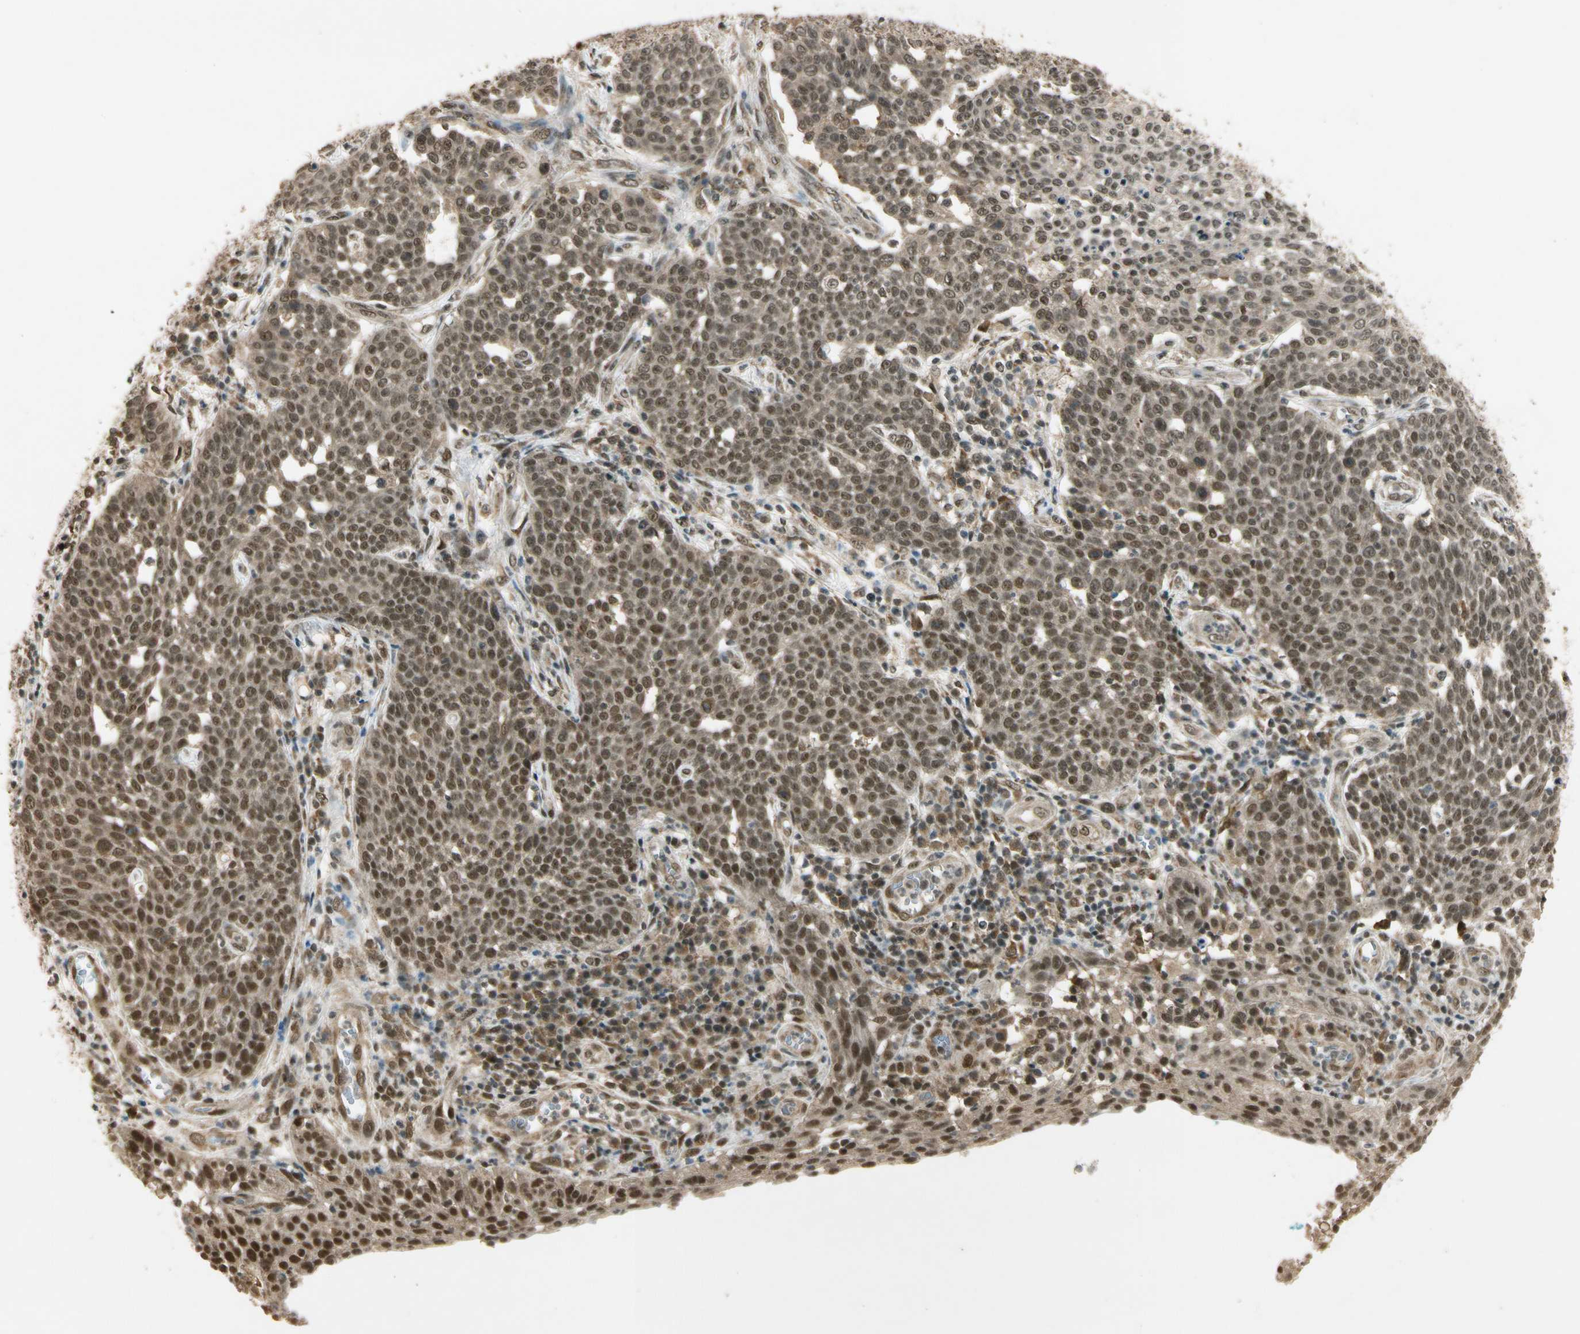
{"staining": {"intensity": "moderate", "quantity": ">75%", "location": "cytoplasmic/membranous,nuclear"}, "tissue": "cervical cancer", "cell_type": "Tumor cells", "image_type": "cancer", "snomed": [{"axis": "morphology", "description": "Squamous cell carcinoma, NOS"}, {"axis": "topography", "description": "Cervix"}], "caption": "A high-resolution image shows IHC staining of cervical cancer, which demonstrates moderate cytoplasmic/membranous and nuclear positivity in about >75% of tumor cells.", "gene": "ZNF135", "patient": {"sex": "female", "age": 34}}